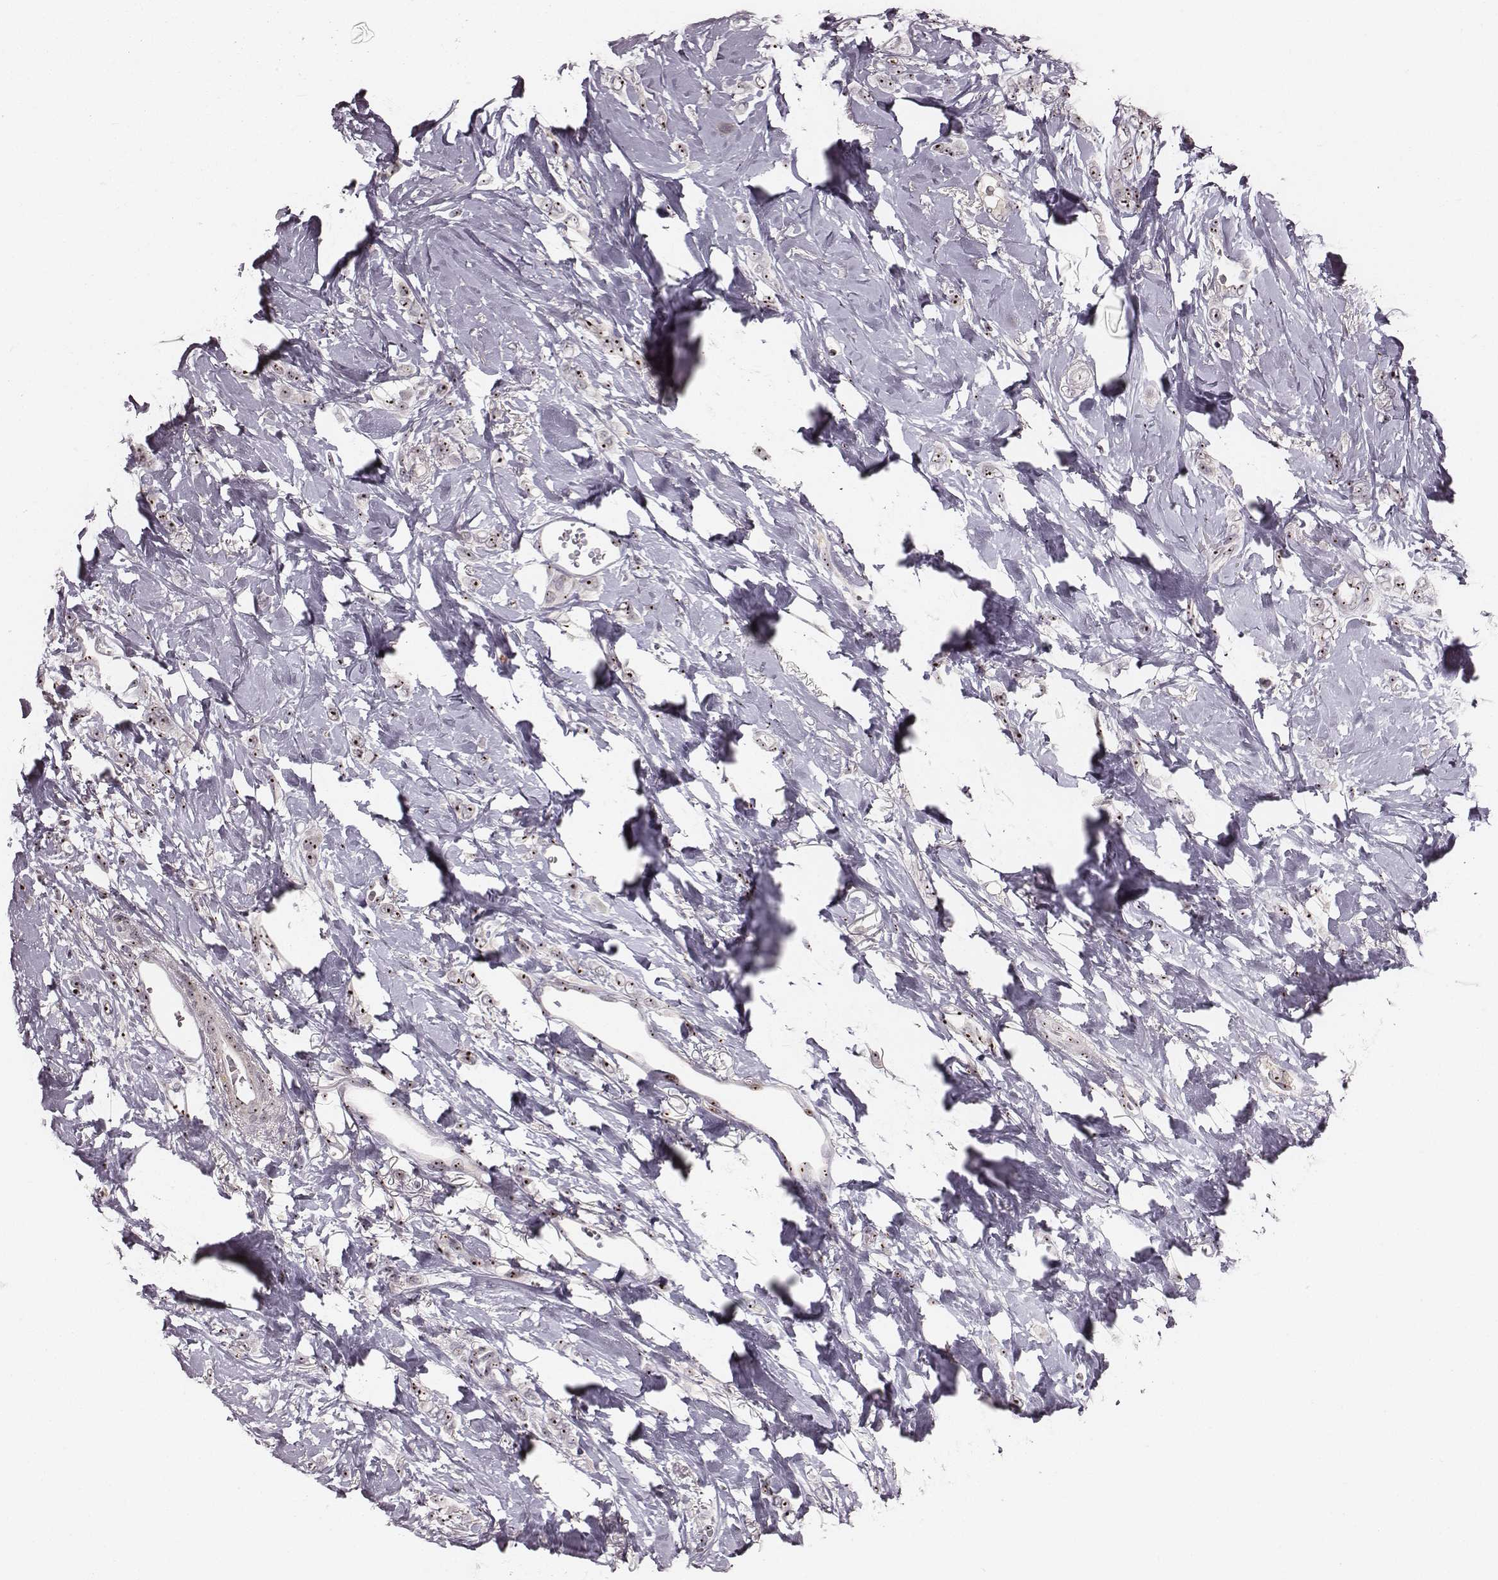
{"staining": {"intensity": "moderate", "quantity": ">75%", "location": "nuclear"}, "tissue": "breast cancer", "cell_type": "Tumor cells", "image_type": "cancer", "snomed": [{"axis": "morphology", "description": "Lobular carcinoma"}, {"axis": "topography", "description": "Breast"}], "caption": "Immunohistochemical staining of lobular carcinoma (breast) displays medium levels of moderate nuclear protein positivity in about >75% of tumor cells.", "gene": "NOP56", "patient": {"sex": "female", "age": 66}}